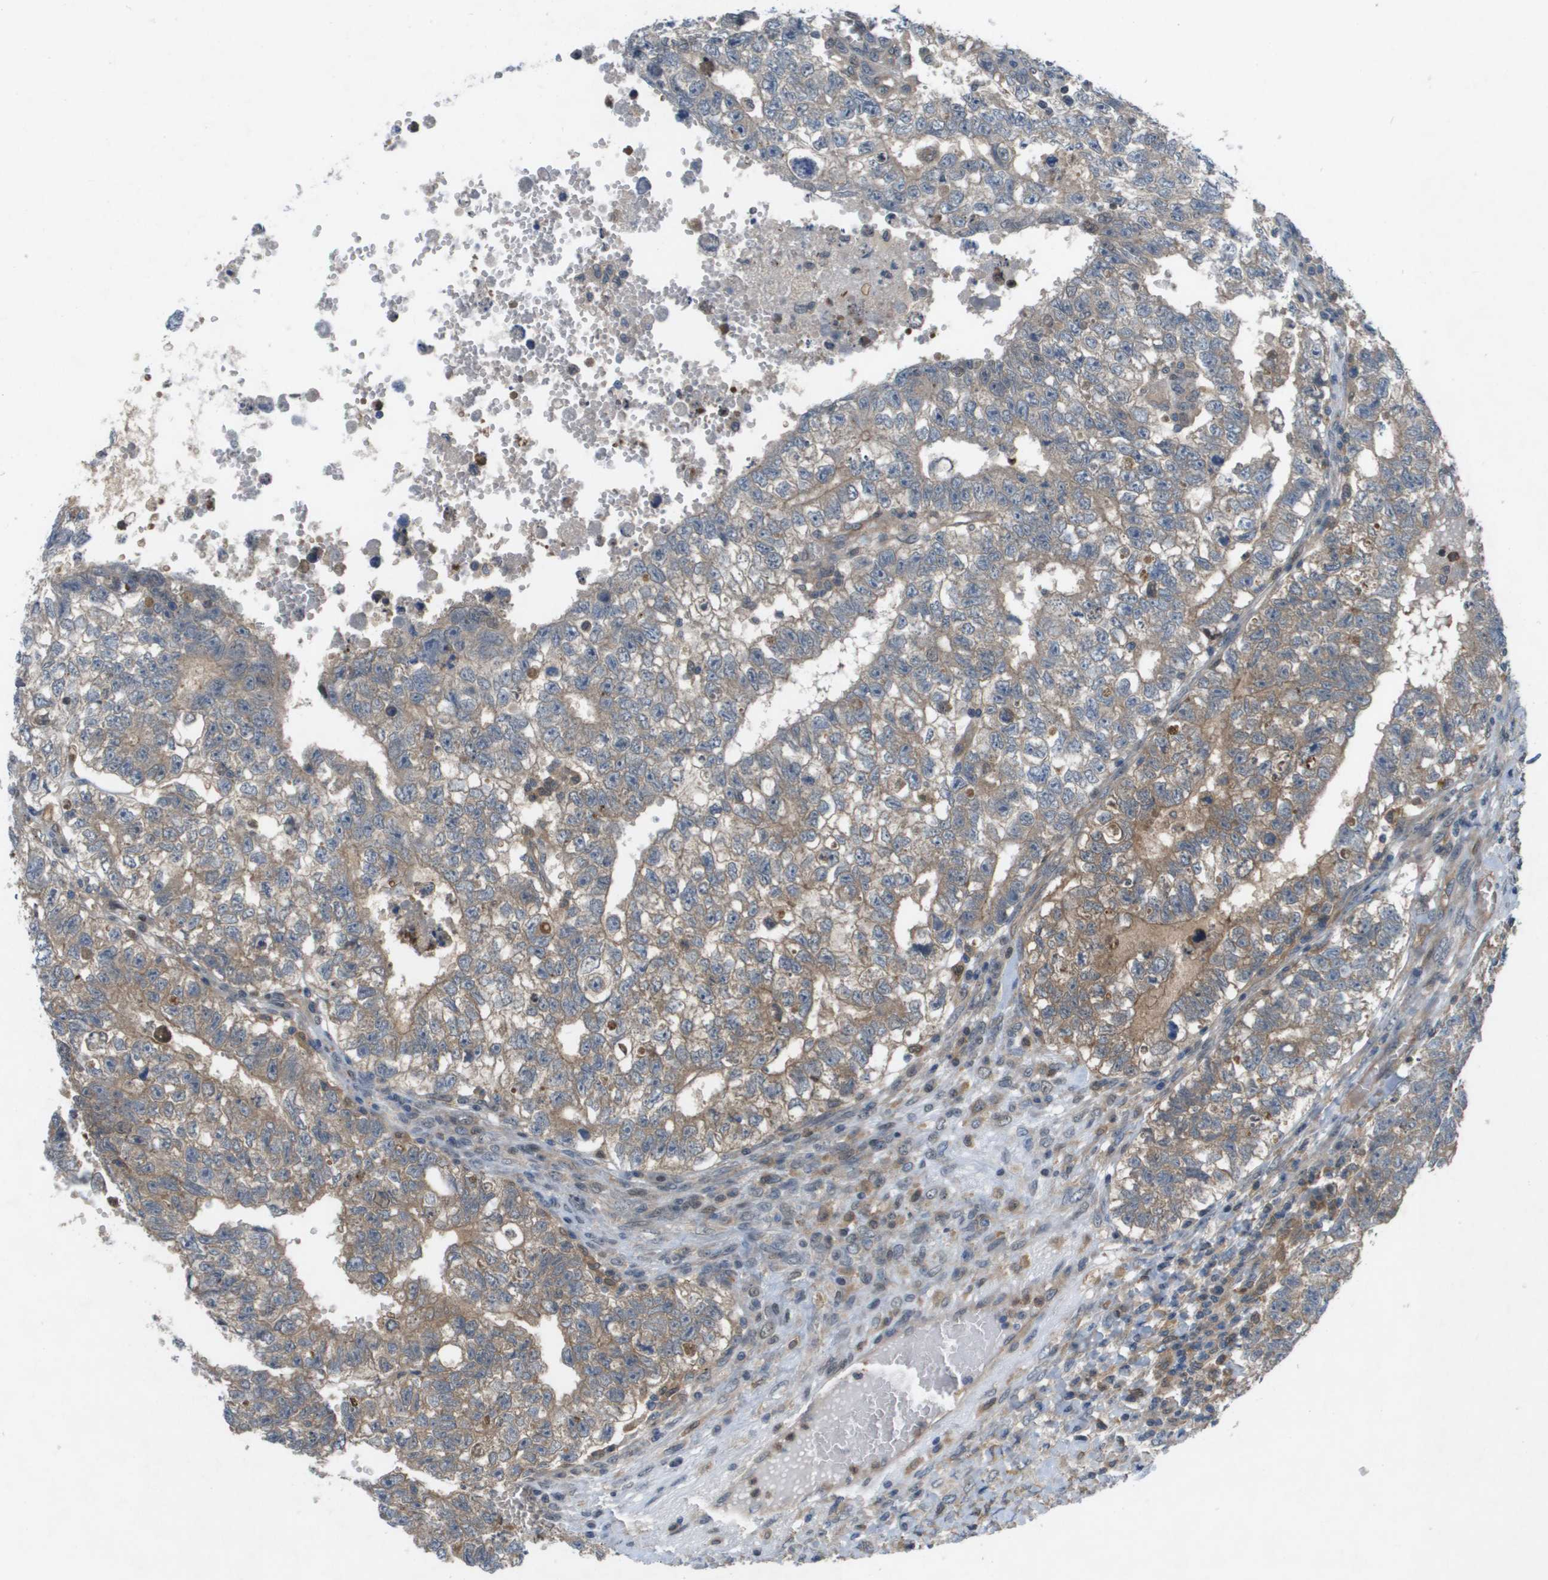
{"staining": {"intensity": "moderate", "quantity": ">75%", "location": "cytoplasmic/membranous"}, "tissue": "testis cancer", "cell_type": "Tumor cells", "image_type": "cancer", "snomed": [{"axis": "morphology", "description": "Seminoma, NOS"}, {"axis": "morphology", "description": "Carcinoma, Embryonal, NOS"}, {"axis": "topography", "description": "Testis"}], "caption": "Immunohistochemical staining of human testis embryonal carcinoma reveals medium levels of moderate cytoplasmic/membranous protein expression in about >75% of tumor cells.", "gene": "PALD1", "patient": {"sex": "male", "age": 38}}